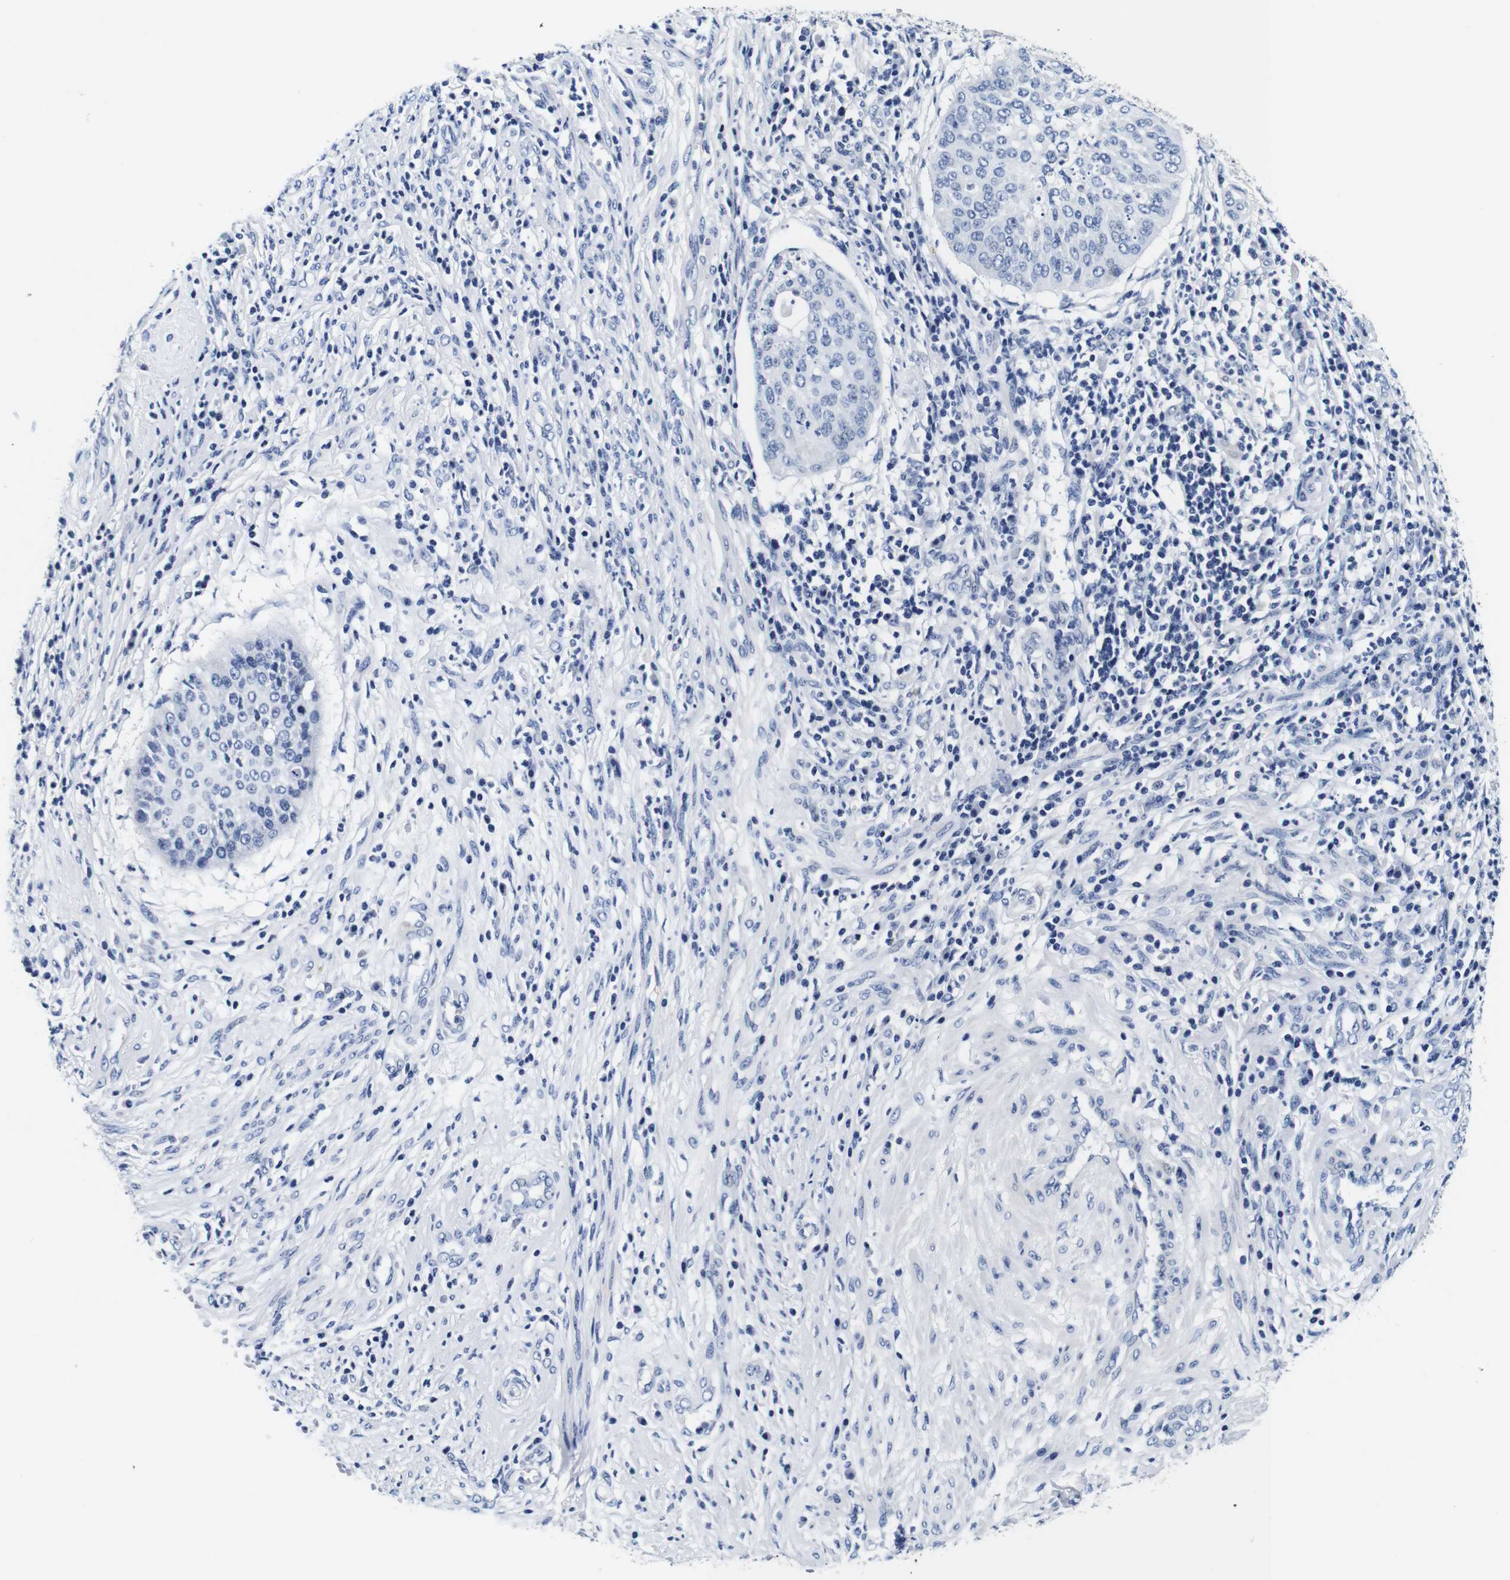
{"staining": {"intensity": "negative", "quantity": "none", "location": "none"}, "tissue": "cervical cancer", "cell_type": "Tumor cells", "image_type": "cancer", "snomed": [{"axis": "morphology", "description": "Normal tissue, NOS"}, {"axis": "morphology", "description": "Squamous cell carcinoma, NOS"}, {"axis": "topography", "description": "Cervix"}], "caption": "This micrograph is of cervical cancer stained with immunohistochemistry to label a protein in brown with the nuclei are counter-stained blue. There is no expression in tumor cells. (Brightfield microscopy of DAB IHC at high magnification).", "gene": "GP1BA", "patient": {"sex": "female", "age": 39}}